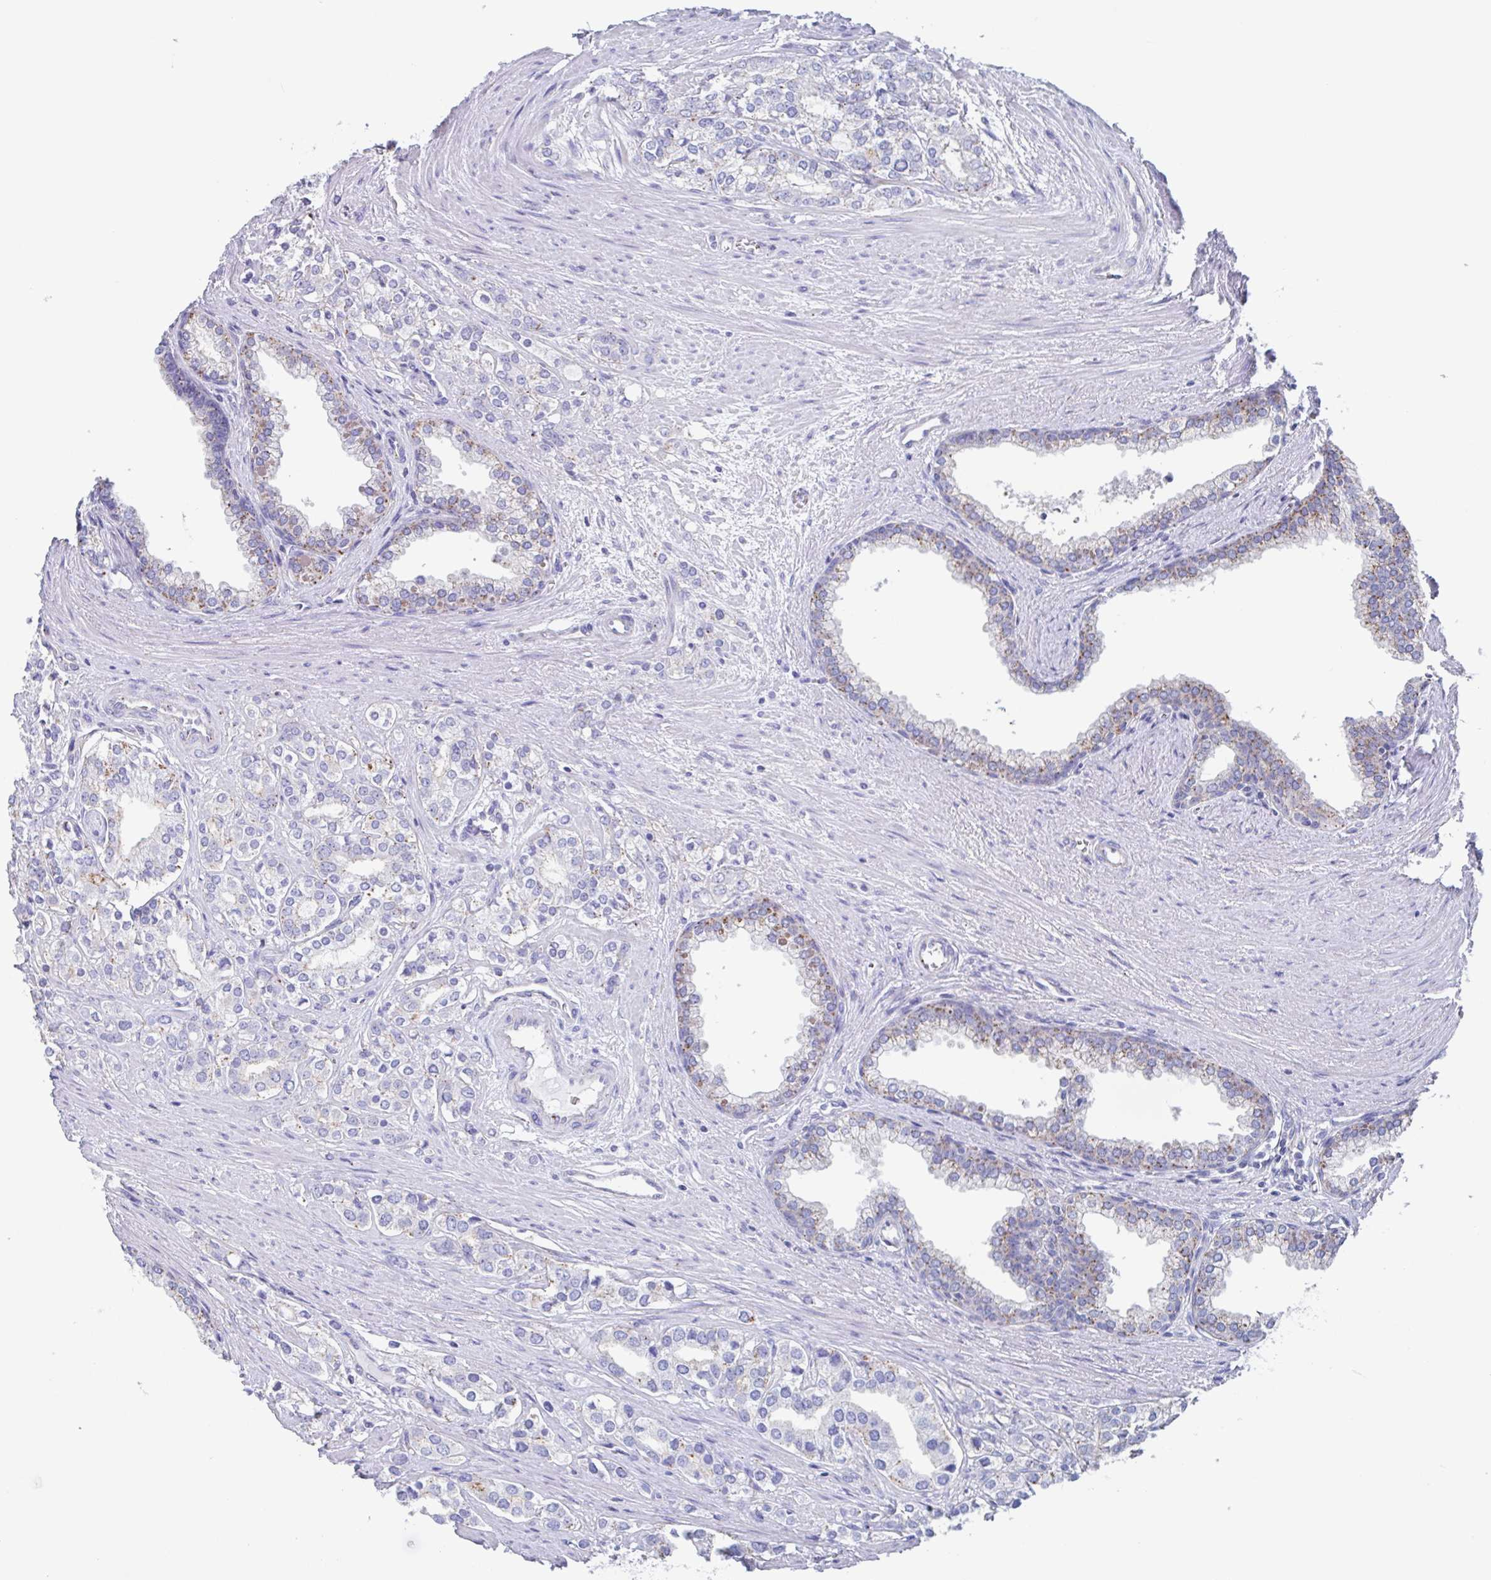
{"staining": {"intensity": "weak", "quantity": "<25%", "location": "cytoplasmic/membranous"}, "tissue": "prostate cancer", "cell_type": "Tumor cells", "image_type": "cancer", "snomed": [{"axis": "morphology", "description": "Adenocarcinoma, High grade"}, {"axis": "topography", "description": "Prostate"}], "caption": "An immunohistochemistry (IHC) image of prostate cancer is shown. There is no staining in tumor cells of prostate cancer.", "gene": "CHMP5", "patient": {"sex": "male", "age": 58}}